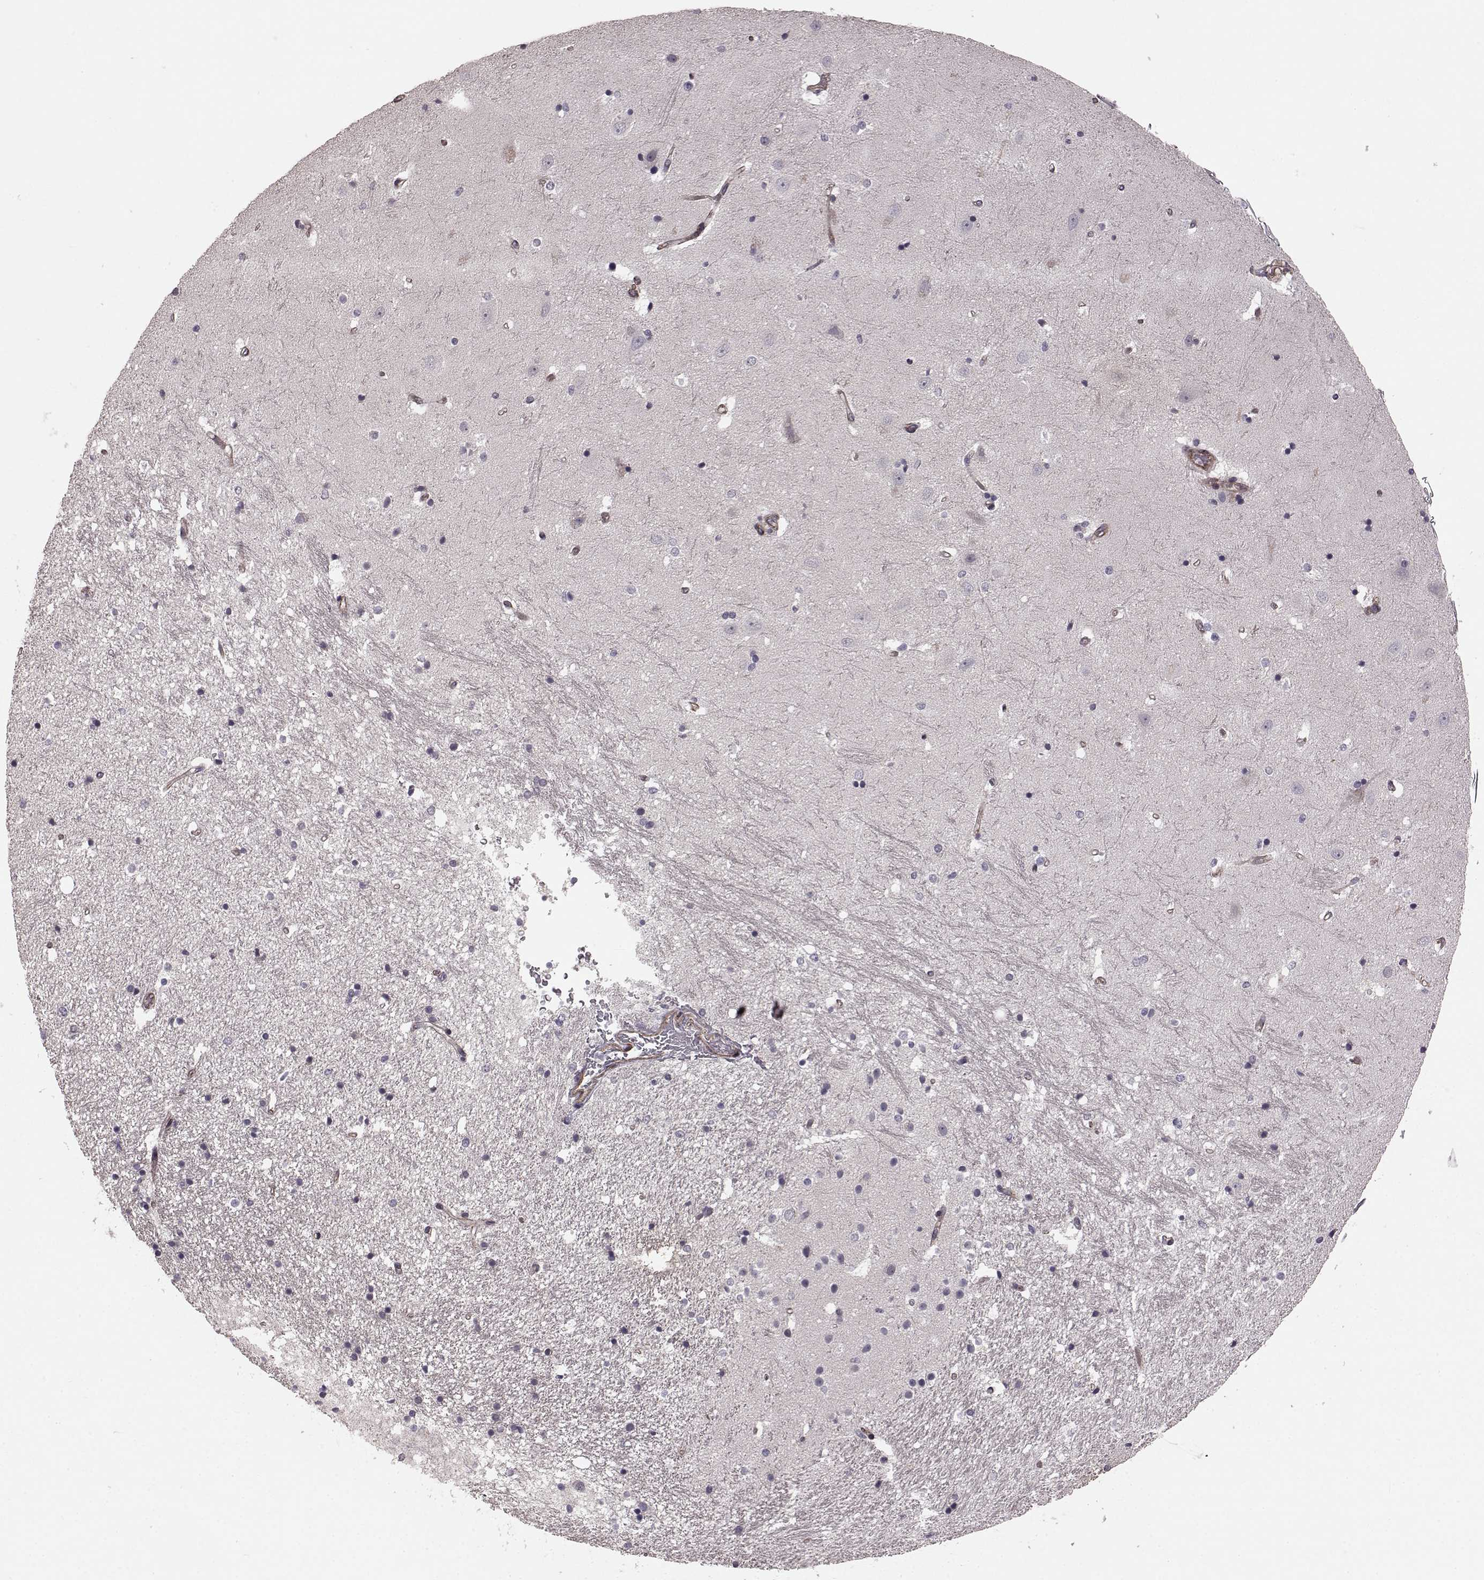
{"staining": {"intensity": "negative", "quantity": "none", "location": "none"}, "tissue": "hippocampus", "cell_type": "Glial cells", "image_type": "normal", "snomed": [{"axis": "morphology", "description": "Normal tissue, NOS"}, {"axis": "topography", "description": "Hippocampus"}], "caption": "The photomicrograph reveals no staining of glial cells in benign hippocampus. The staining was performed using DAB (3,3'-diaminobenzidine) to visualize the protein expression in brown, while the nuclei were stained in blue with hematoxylin (Magnification: 20x).", "gene": "SLC22A18", "patient": {"sex": "male", "age": 44}}